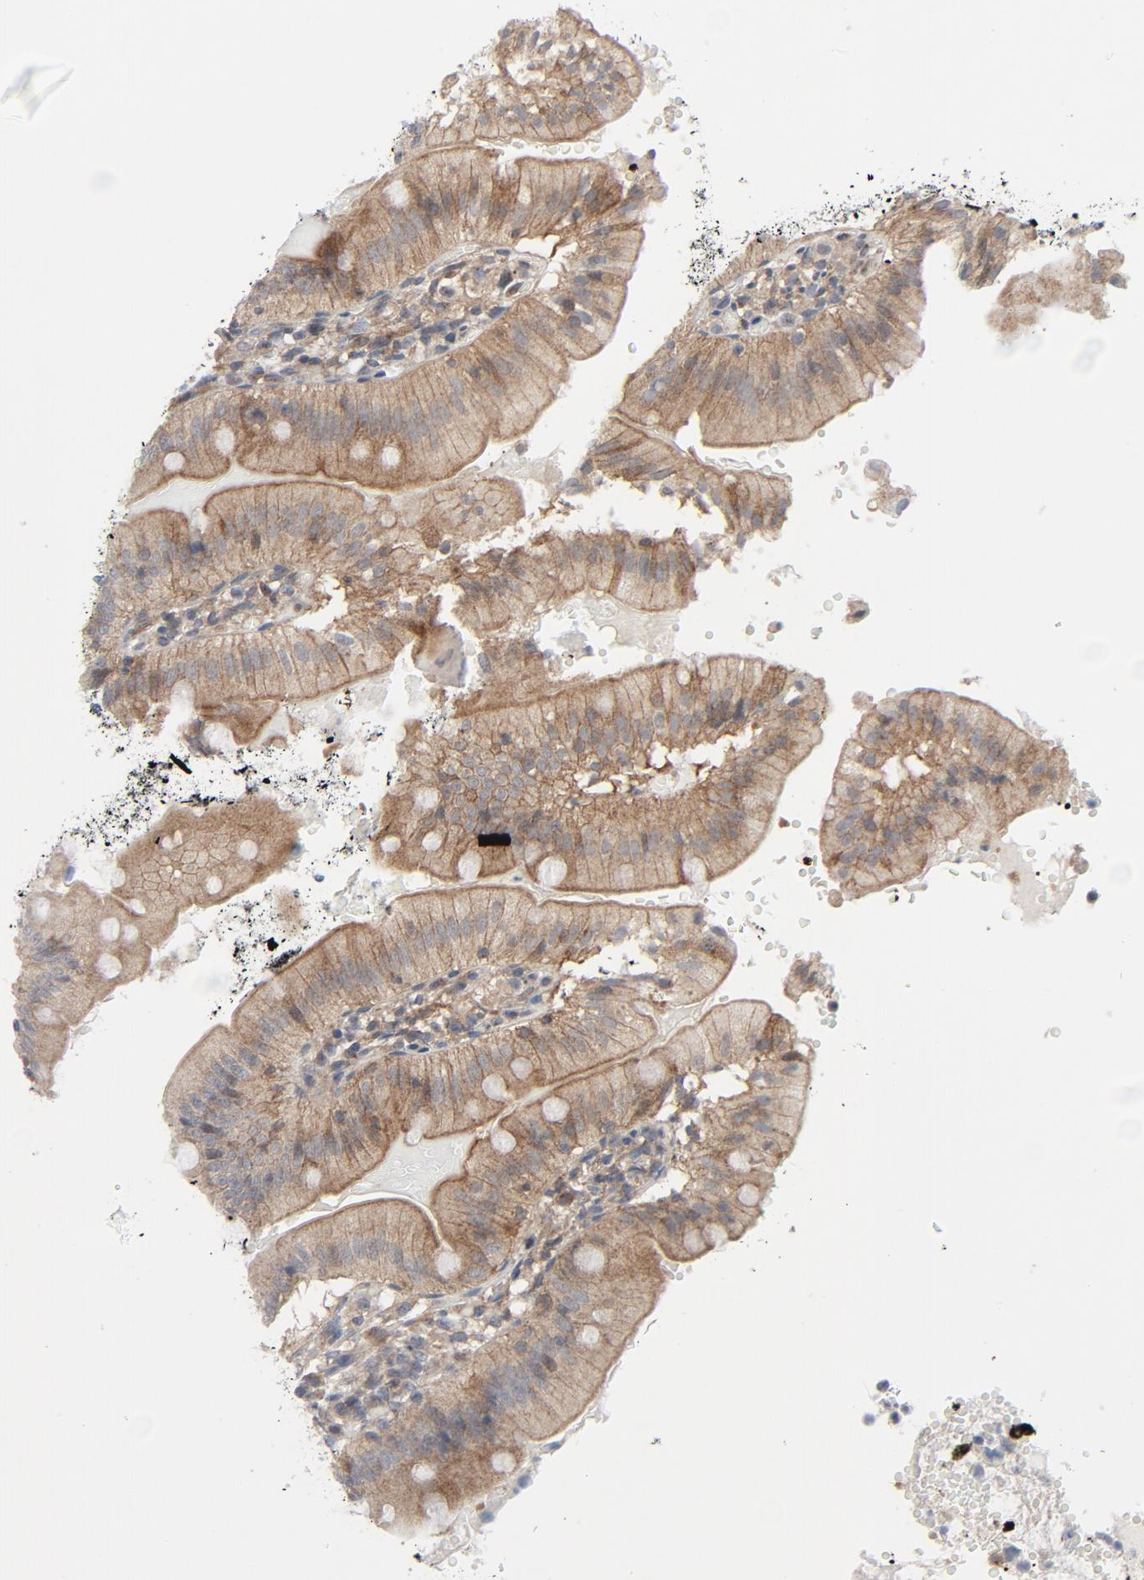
{"staining": {"intensity": "moderate", "quantity": ">75%", "location": "cytoplasmic/membranous"}, "tissue": "small intestine", "cell_type": "Glandular cells", "image_type": "normal", "snomed": [{"axis": "morphology", "description": "Normal tissue, NOS"}, {"axis": "topography", "description": "Small intestine"}], "caption": "DAB (3,3'-diaminobenzidine) immunohistochemical staining of benign small intestine displays moderate cytoplasmic/membranous protein staining in approximately >75% of glandular cells. The protein is shown in brown color, while the nuclei are stained blue.", "gene": "TSG101", "patient": {"sex": "male", "age": 71}}